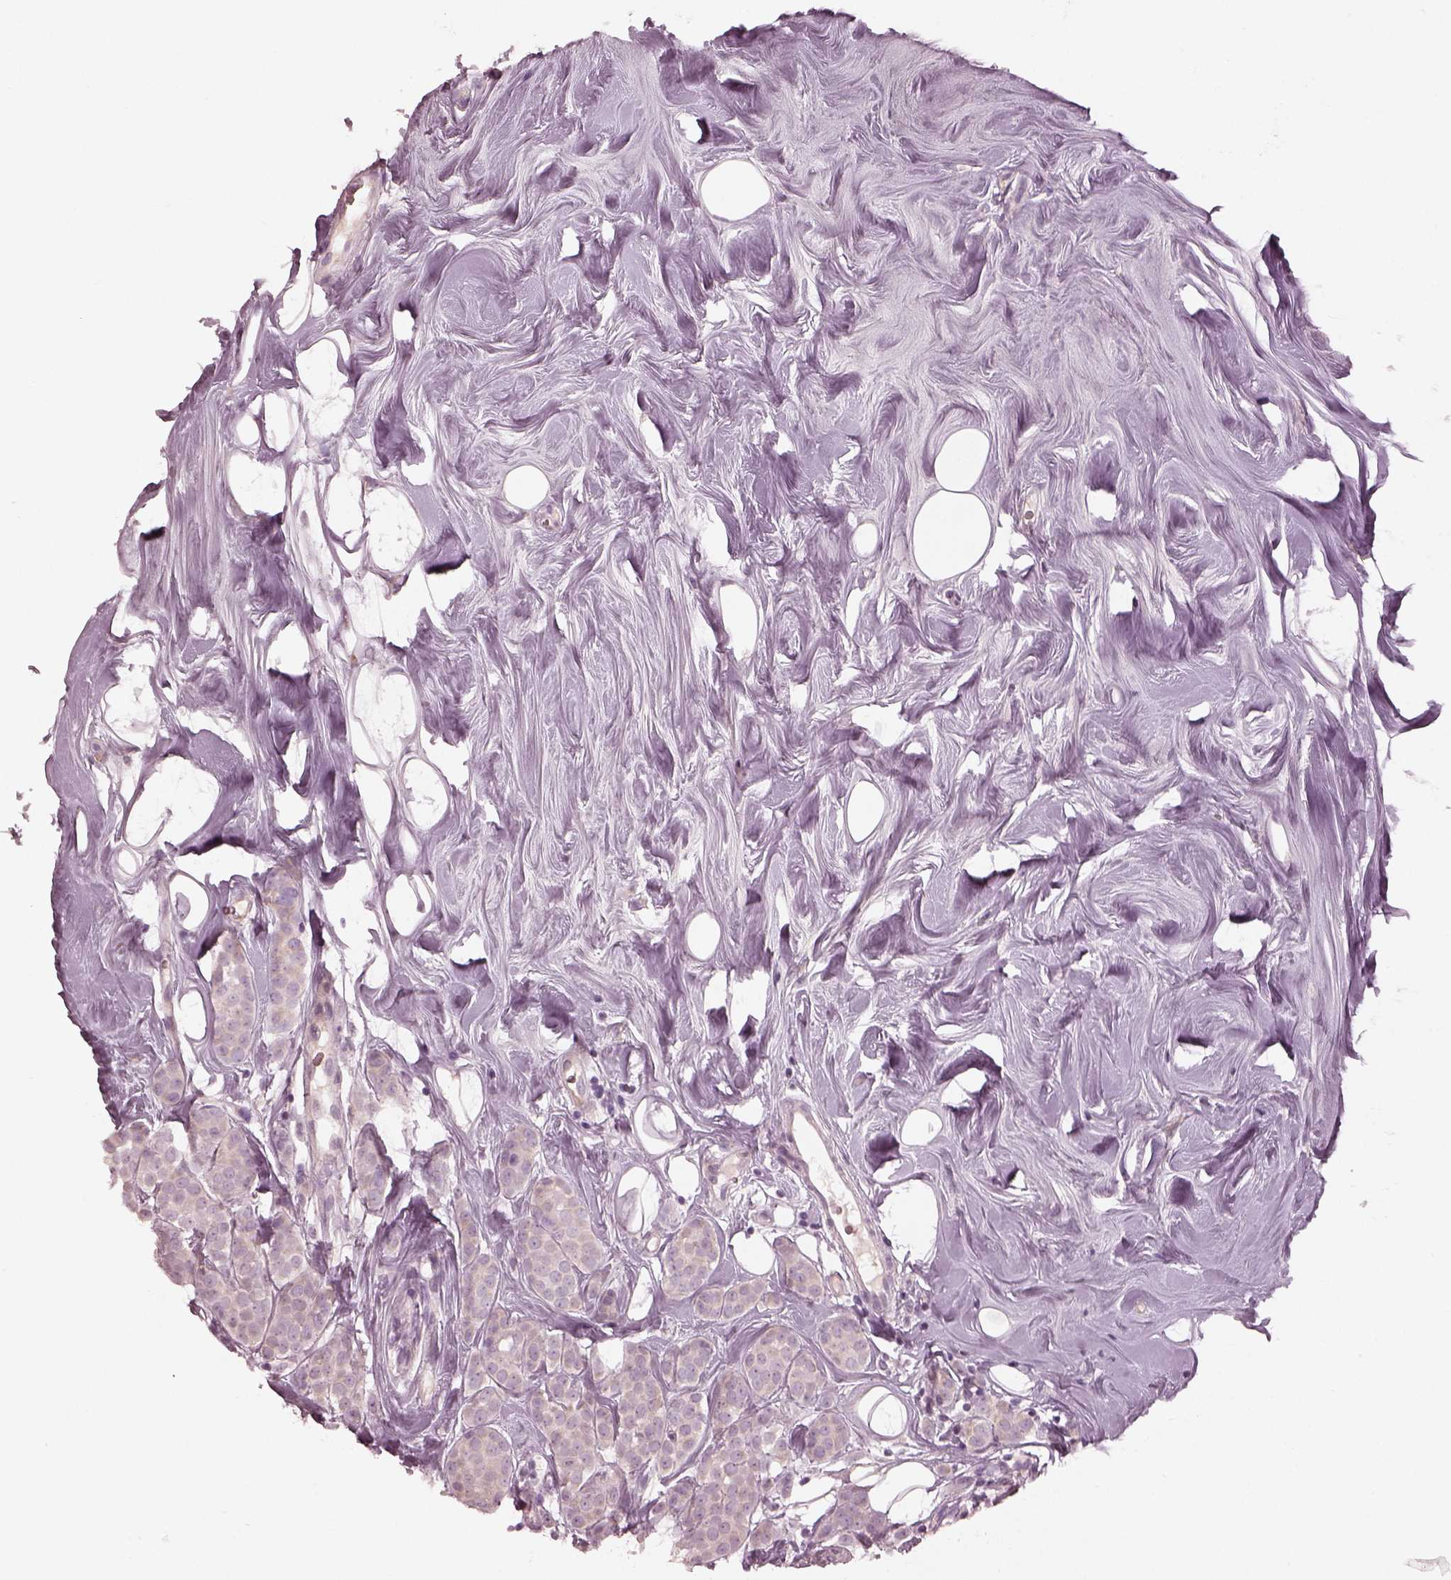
{"staining": {"intensity": "negative", "quantity": "none", "location": "none"}, "tissue": "breast cancer", "cell_type": "Tumor cells", "image_type": "cancer", "snomed": [{"axis": "morphology", "description": "Lobular carcinoma"}, {"axis": "topography", "description": "Breast"}], "caption": "Immunohistochemical staining of human breast cancer displays no significant staining in tumor cells.", "gene": "MIA", "patient": {"sex": "female", "age": 49}}